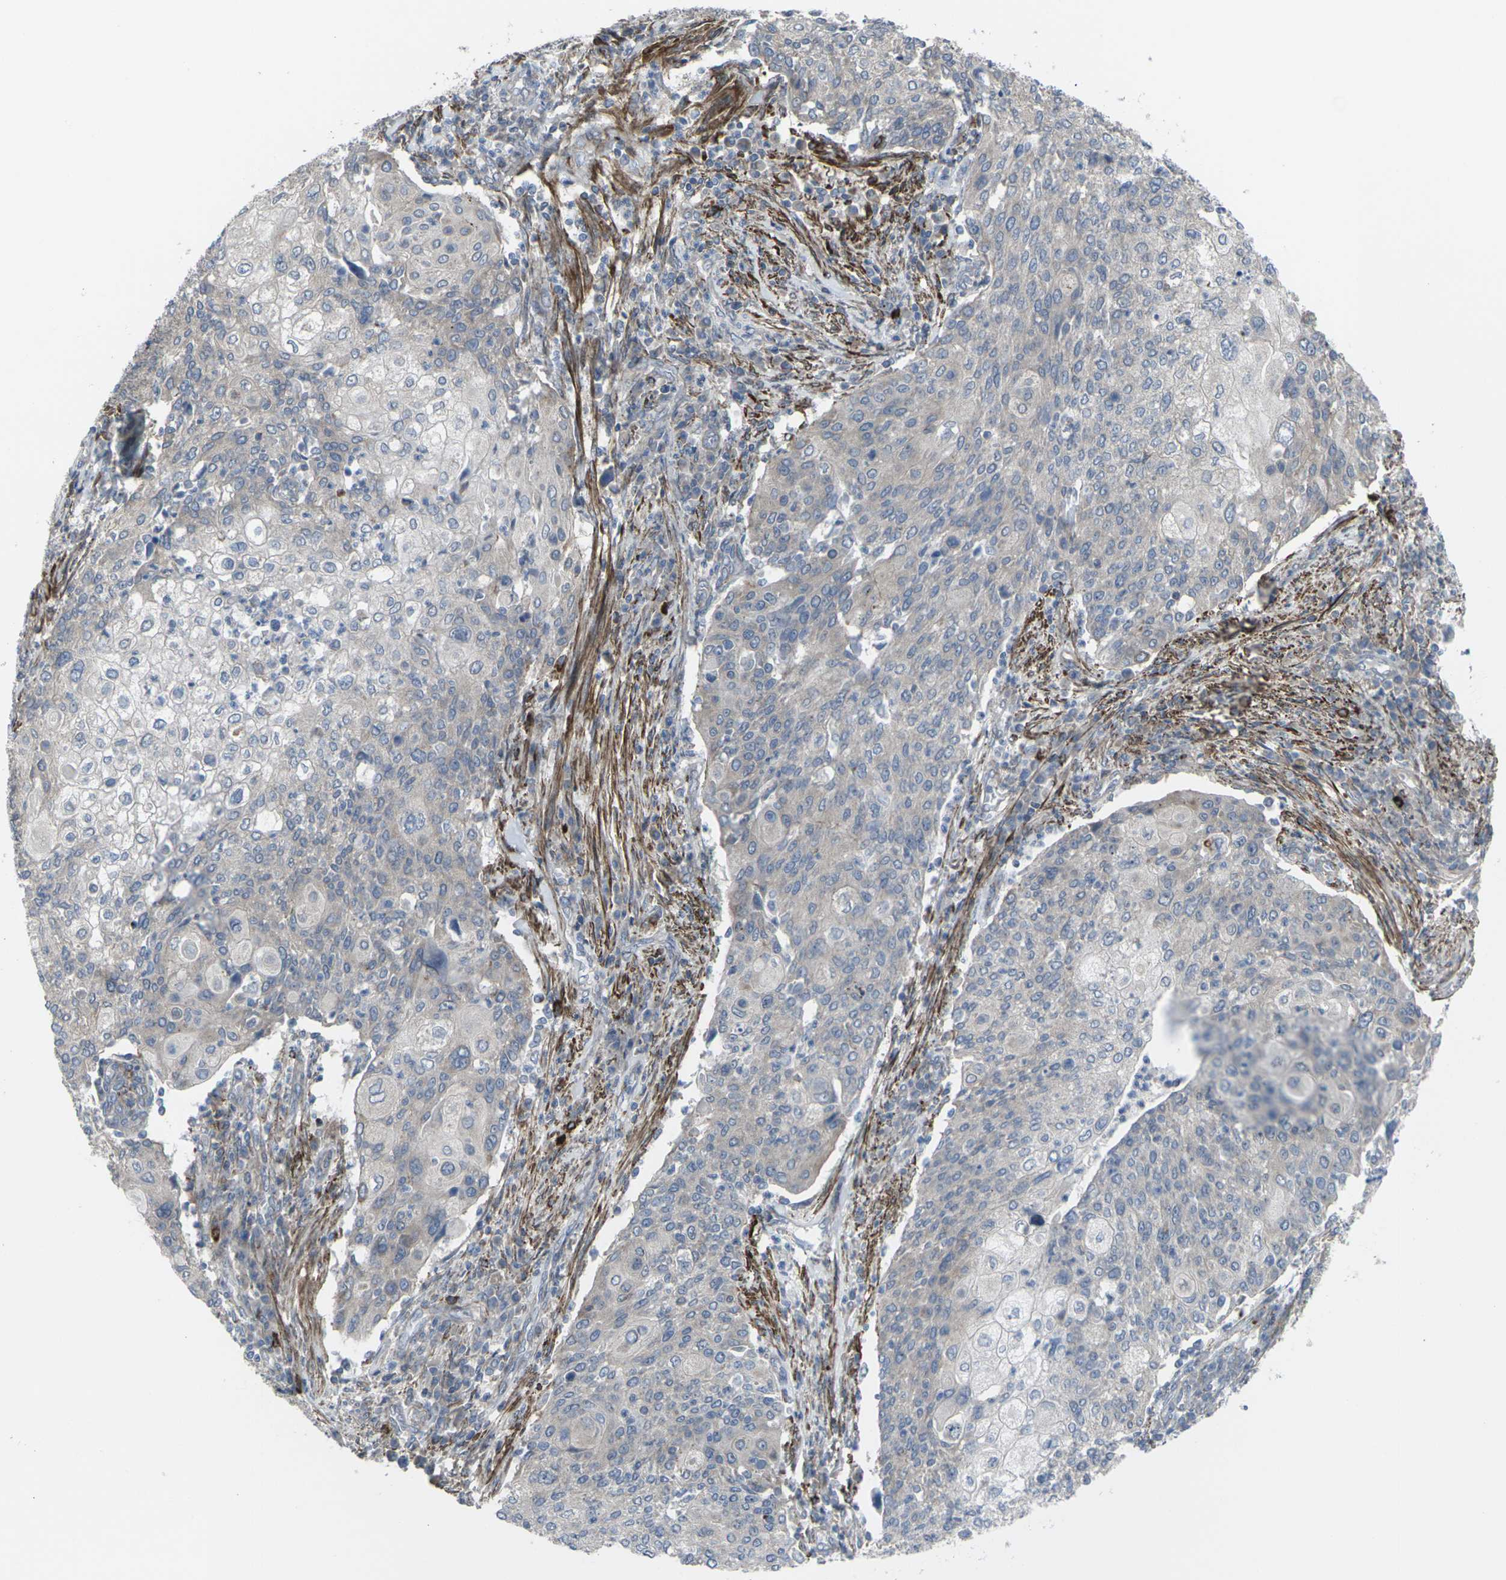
{"staining": {"intensity": "weak", "quantity": "25%-75%", "location": "cytoplasmic/membranous"}, "tissue": "cervical cancer", "cell_type": "Tumor cells", "image_type": "cancer", "snomed": [{"axis": "morphology", "description": "Squamous cell carcinoma, NOS"}, {"axis": "topography", "description": "Cervix"}], "caption": "Protein analysis of cervical cancer tissue demonstrates weak cytoplasmic/membranous positivity in approximately 25%-75% of tumor cells.", "gene": "CCR10", "patient": {"sex": "female", "age": 40}}